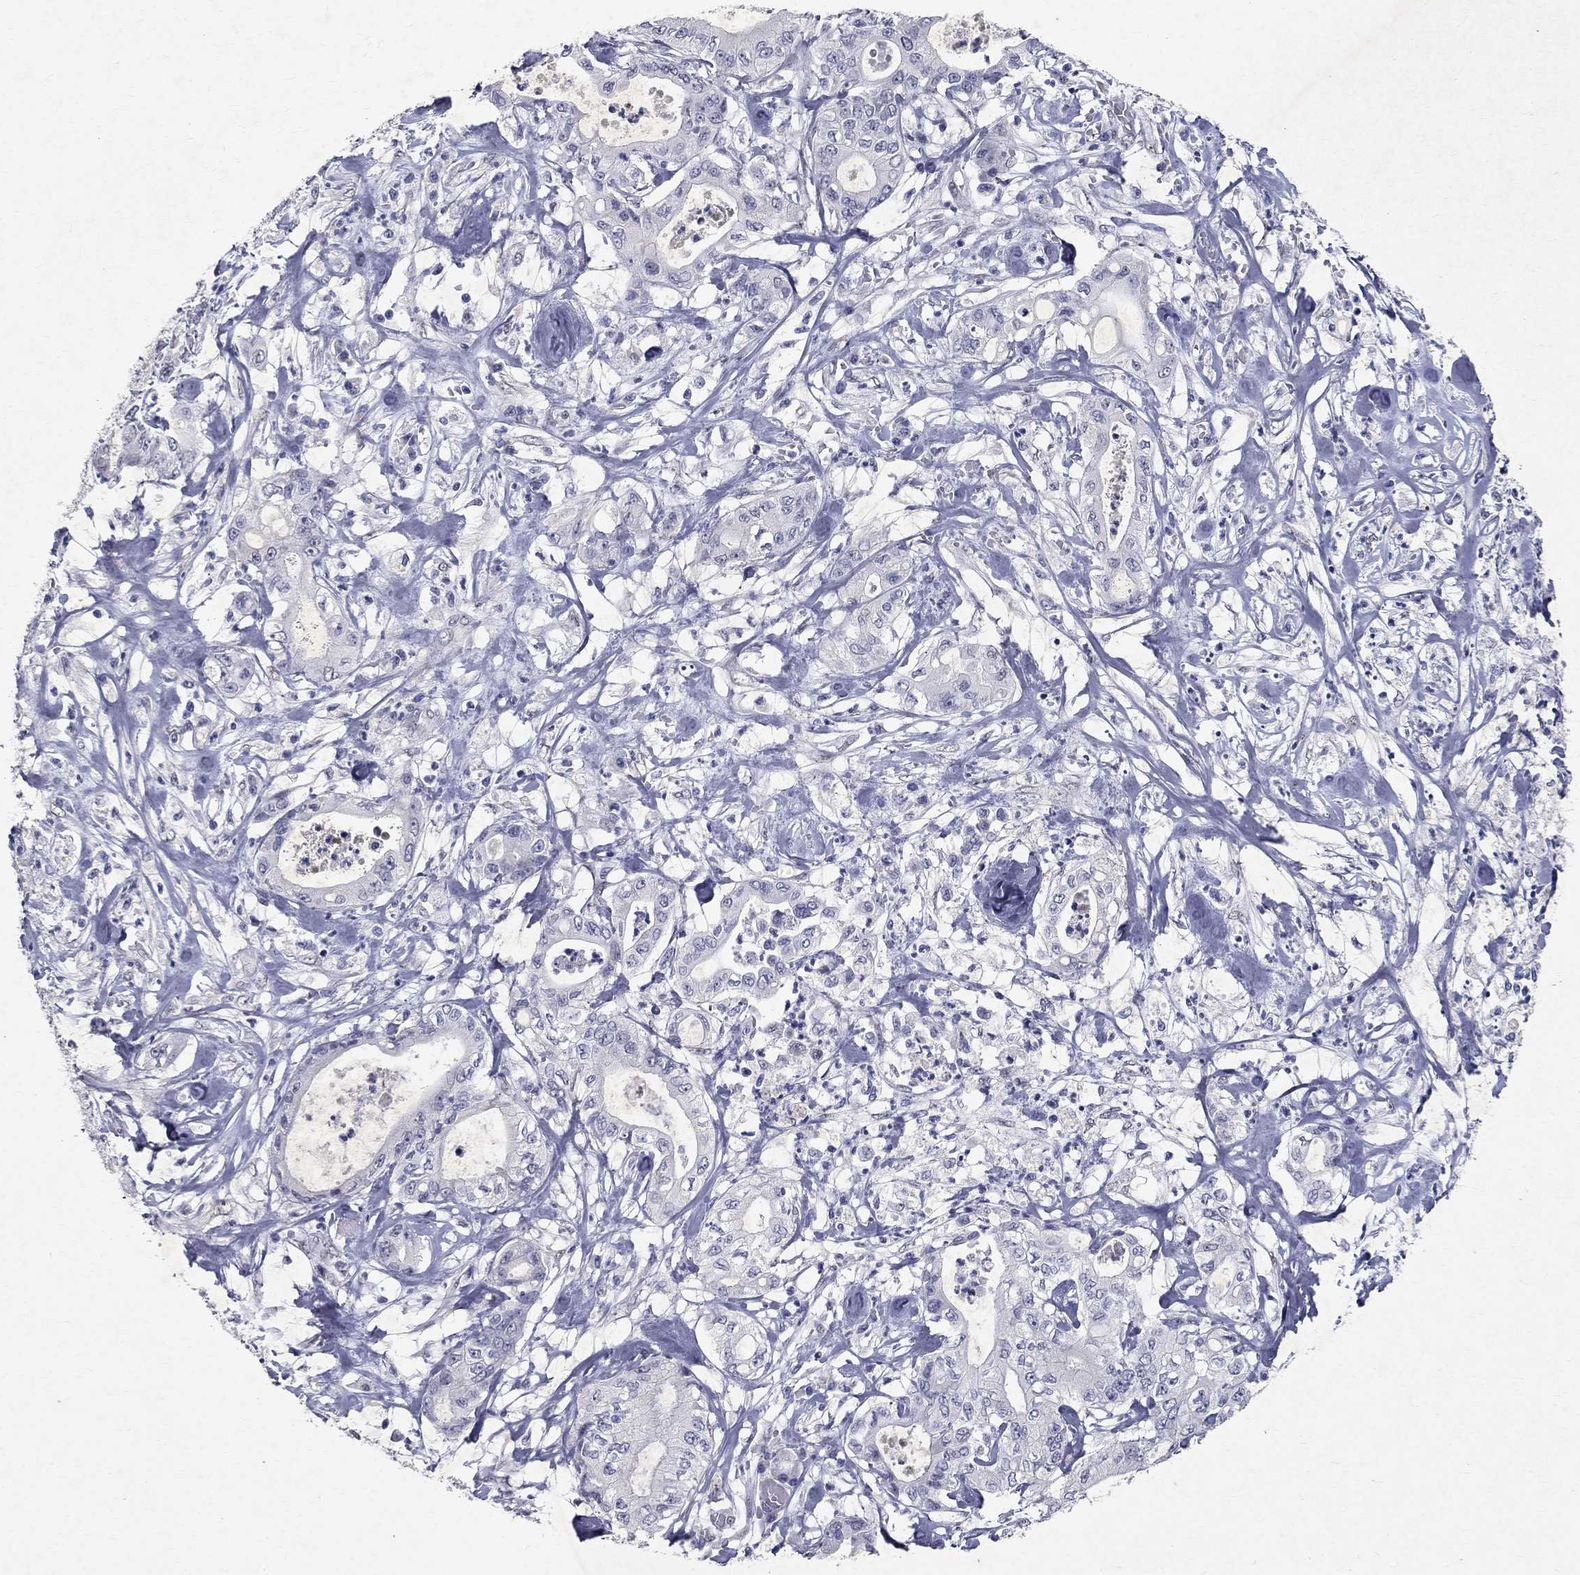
{"staining": {"intensity": "negative", "quantity": "none", "location": "none"}, "tissue": "pancreatic cancer", "cell_type": "Tumor cells", "image_type": "cancer", "snomed": [{"axis": "morphology", "description": "Adenocarcinoma, NOS"}, {"axis": "topography", "description": "Pancreas"}], "caption": "This histopathology image is of adenocarcinoma (pancreatic) stained with immunohistochemistry to label a protein in brown with the nuclei are counter-stained blue. There is no staining in tumor cells.", "gene": "RBFOX1", "patient": {"sex": "male", "age": 71}}